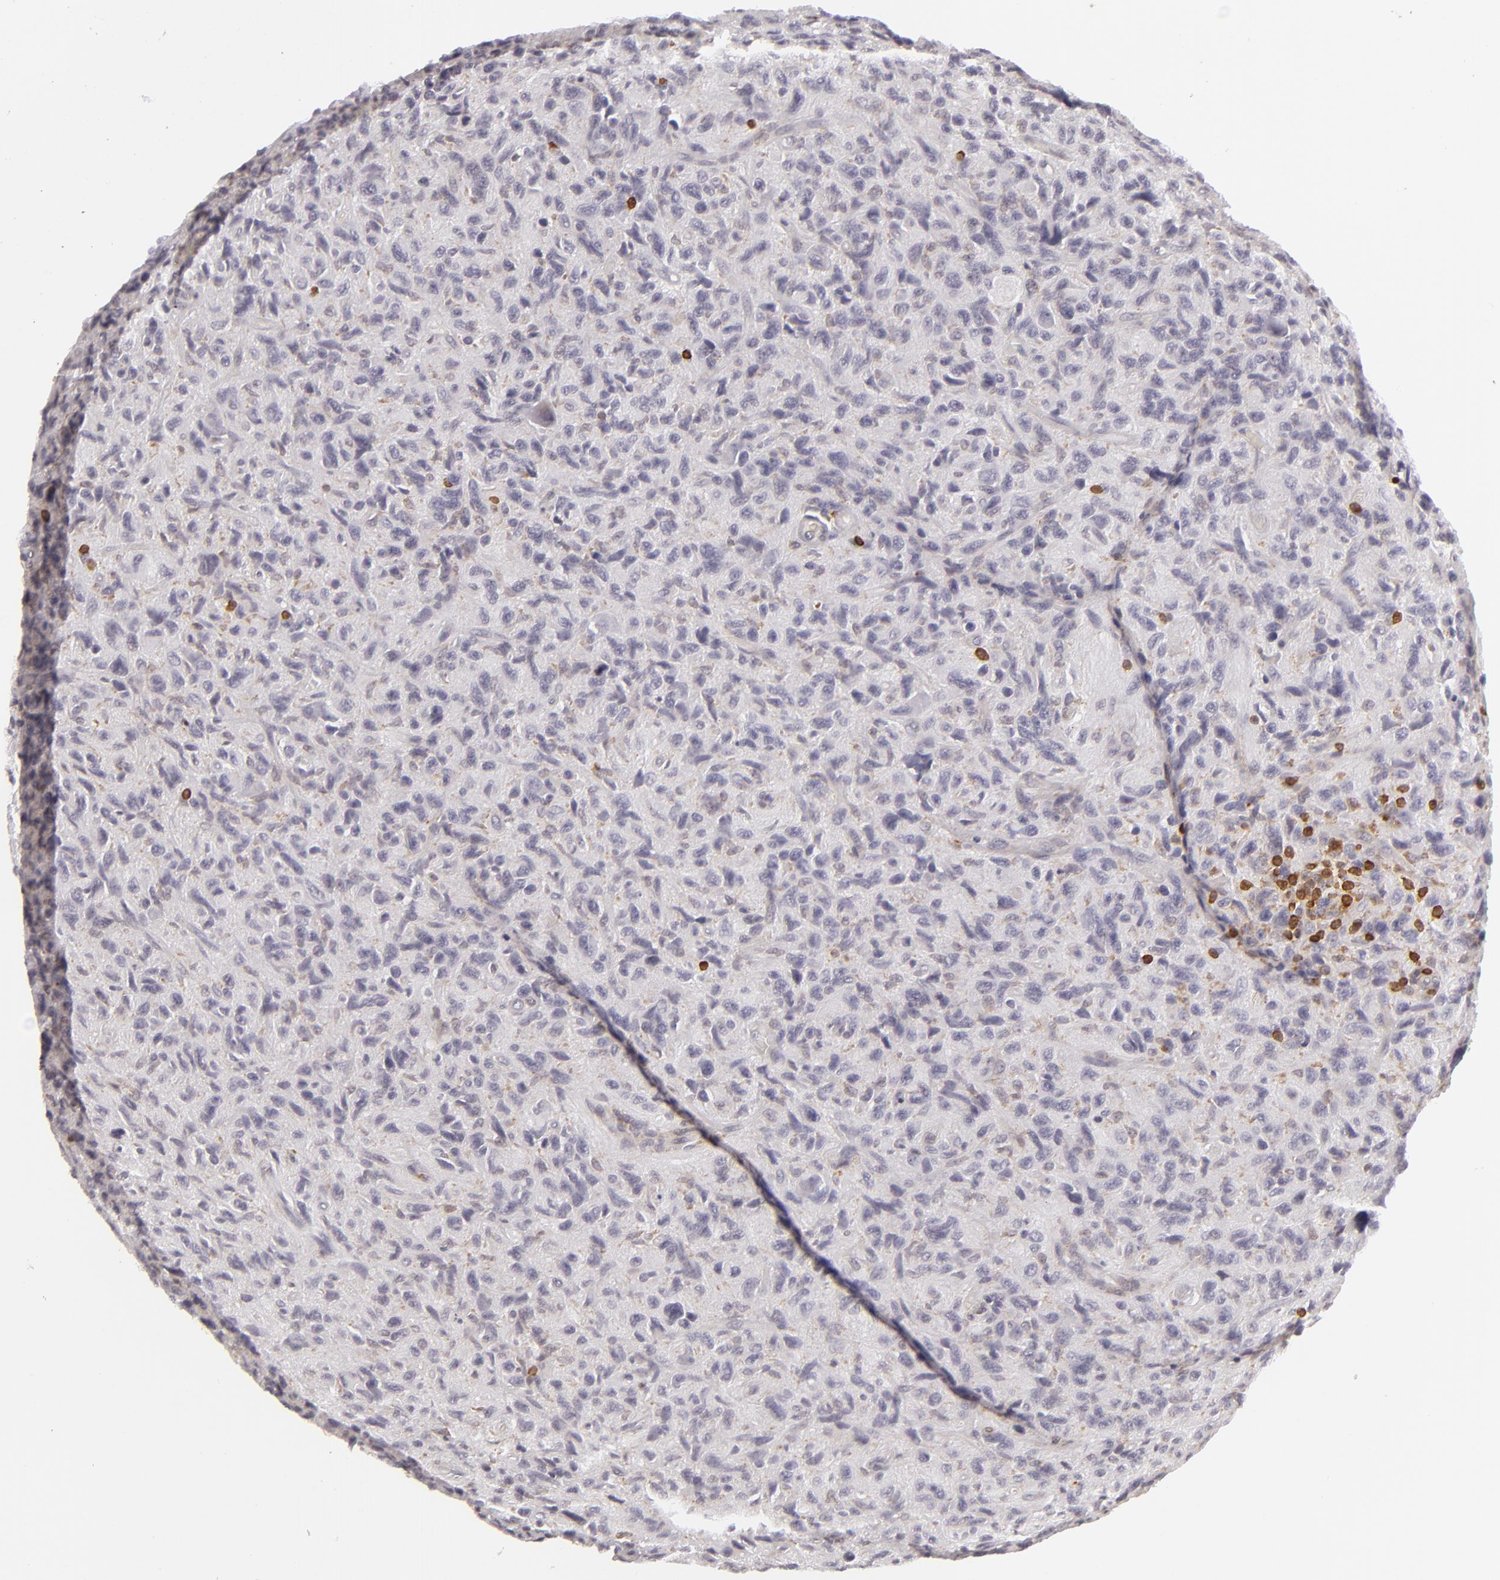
{"staining": {"intensity": "moderate", "quantity": "<25%", "location": "cytoplasmic/membranous"}, "tissue": "glioma", "cell_type": "Tumor cells", "image_type": "cancer", "snomed": [{"axis": "morphology", "description": "Glioma, malignant, High grade"}, {"axis": "topography", "description": "Brain"}], "caption": "Immunohistochemistry photomicrograph of neoplastic tissue: high-grade glioma (malignant) stained using IHC demonstrates low levels of moderate protein expression localized specifically in the cytoplasmic/membranous of tumor cells, appearing as a cytoplasmic/membranous brown color.", "gene": "APOBEC3G", "patient": {"sex": "female", "age": 60}}